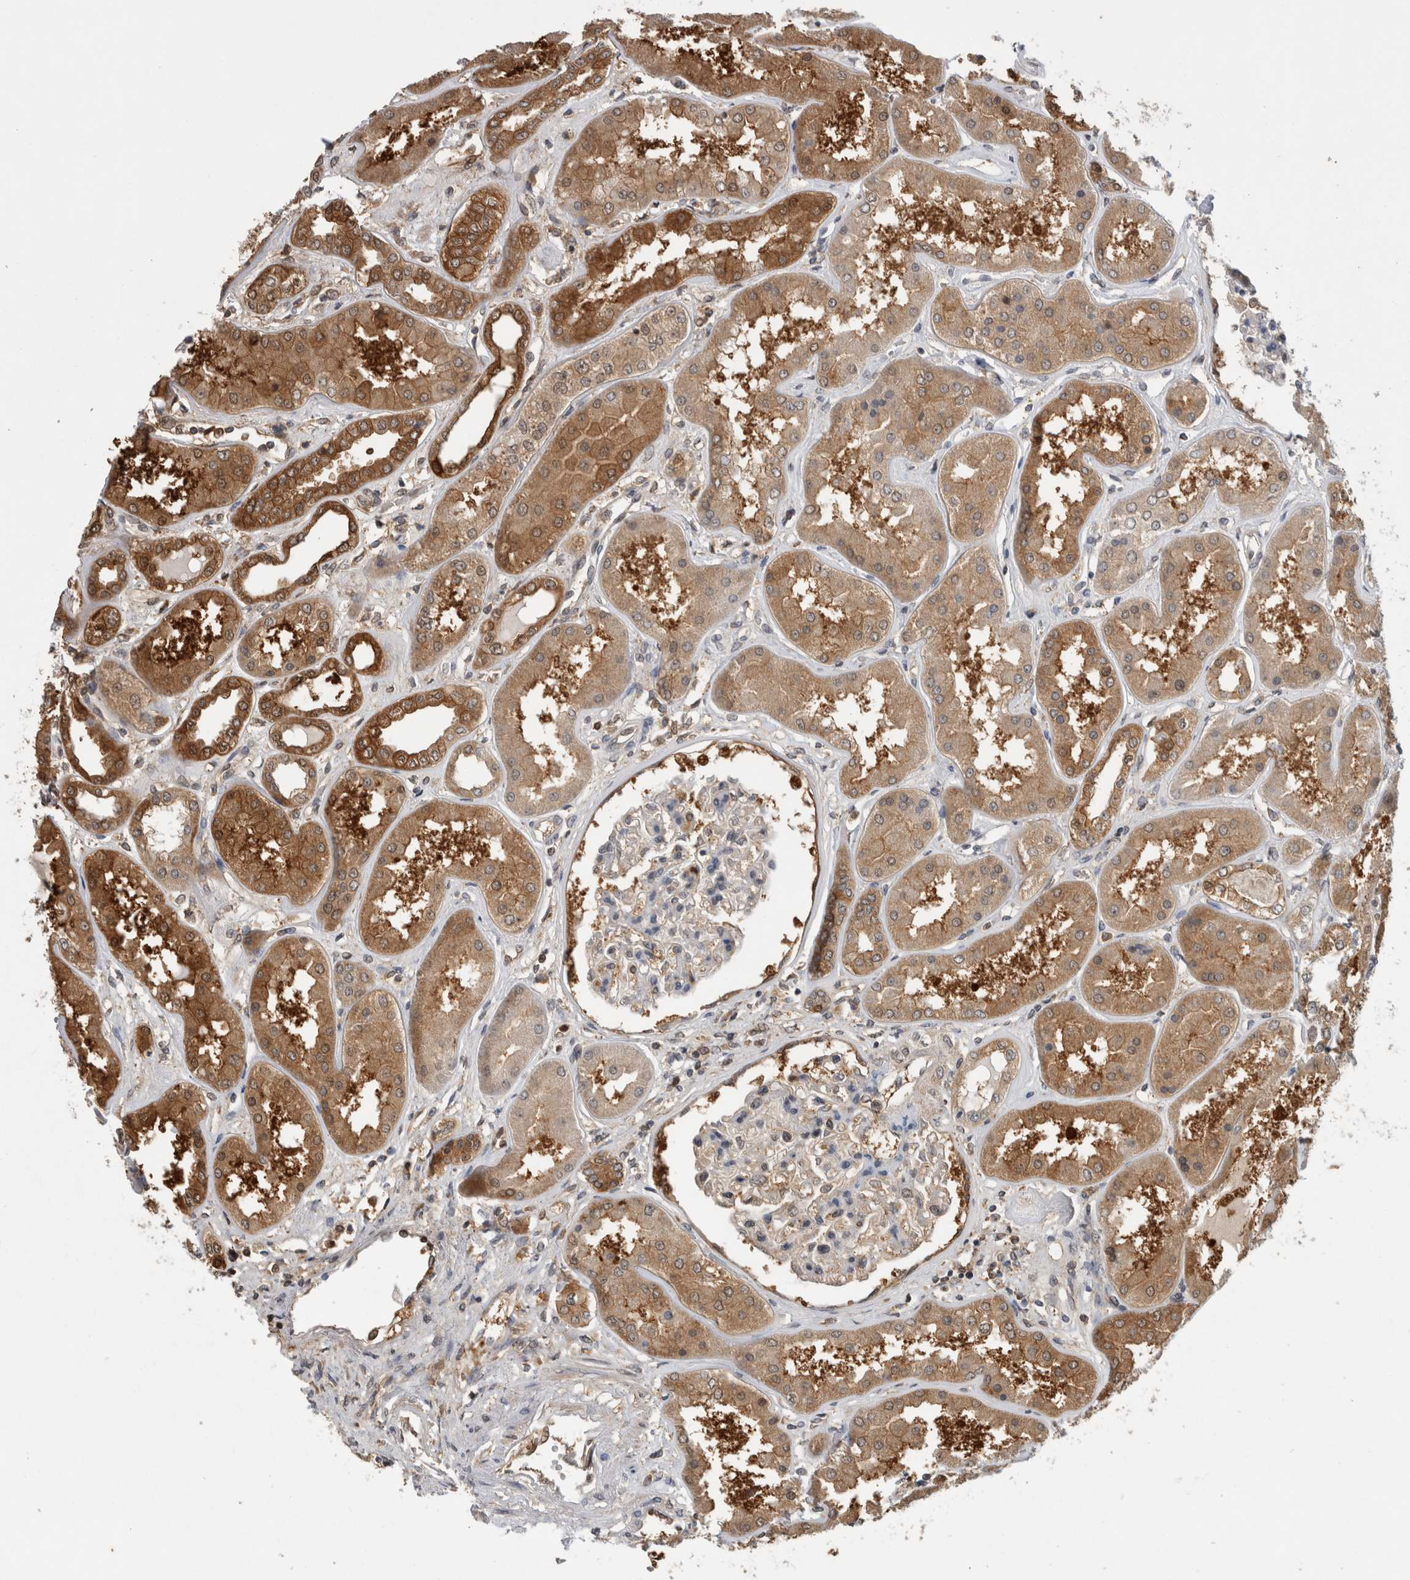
{"staining": {"intensity": "moderate", "quantity": "25%-75%", "location": "cytoplasmic/membranous"}, "tissue": "kidney", "cell_type": "Cells in glomeruli", "image_type": "normal", "snomed": [{"axis": "morphology", "description": "Normal tissue, NOS"}, {"axis": "topography", "description": "Kidney"}], "caption": "Immunohistochemistry (IHC) micrograph of normal kidney: kidney stained using IHC reveals medium levels of moderate protein expression localized specifically in the cytoplasmic/membranous of cells in glomeruli, appearing as a cytoplasmic/membranous brown color.", "gene": "ASTN2", "patient": {"sex": "female", "age": 56}}